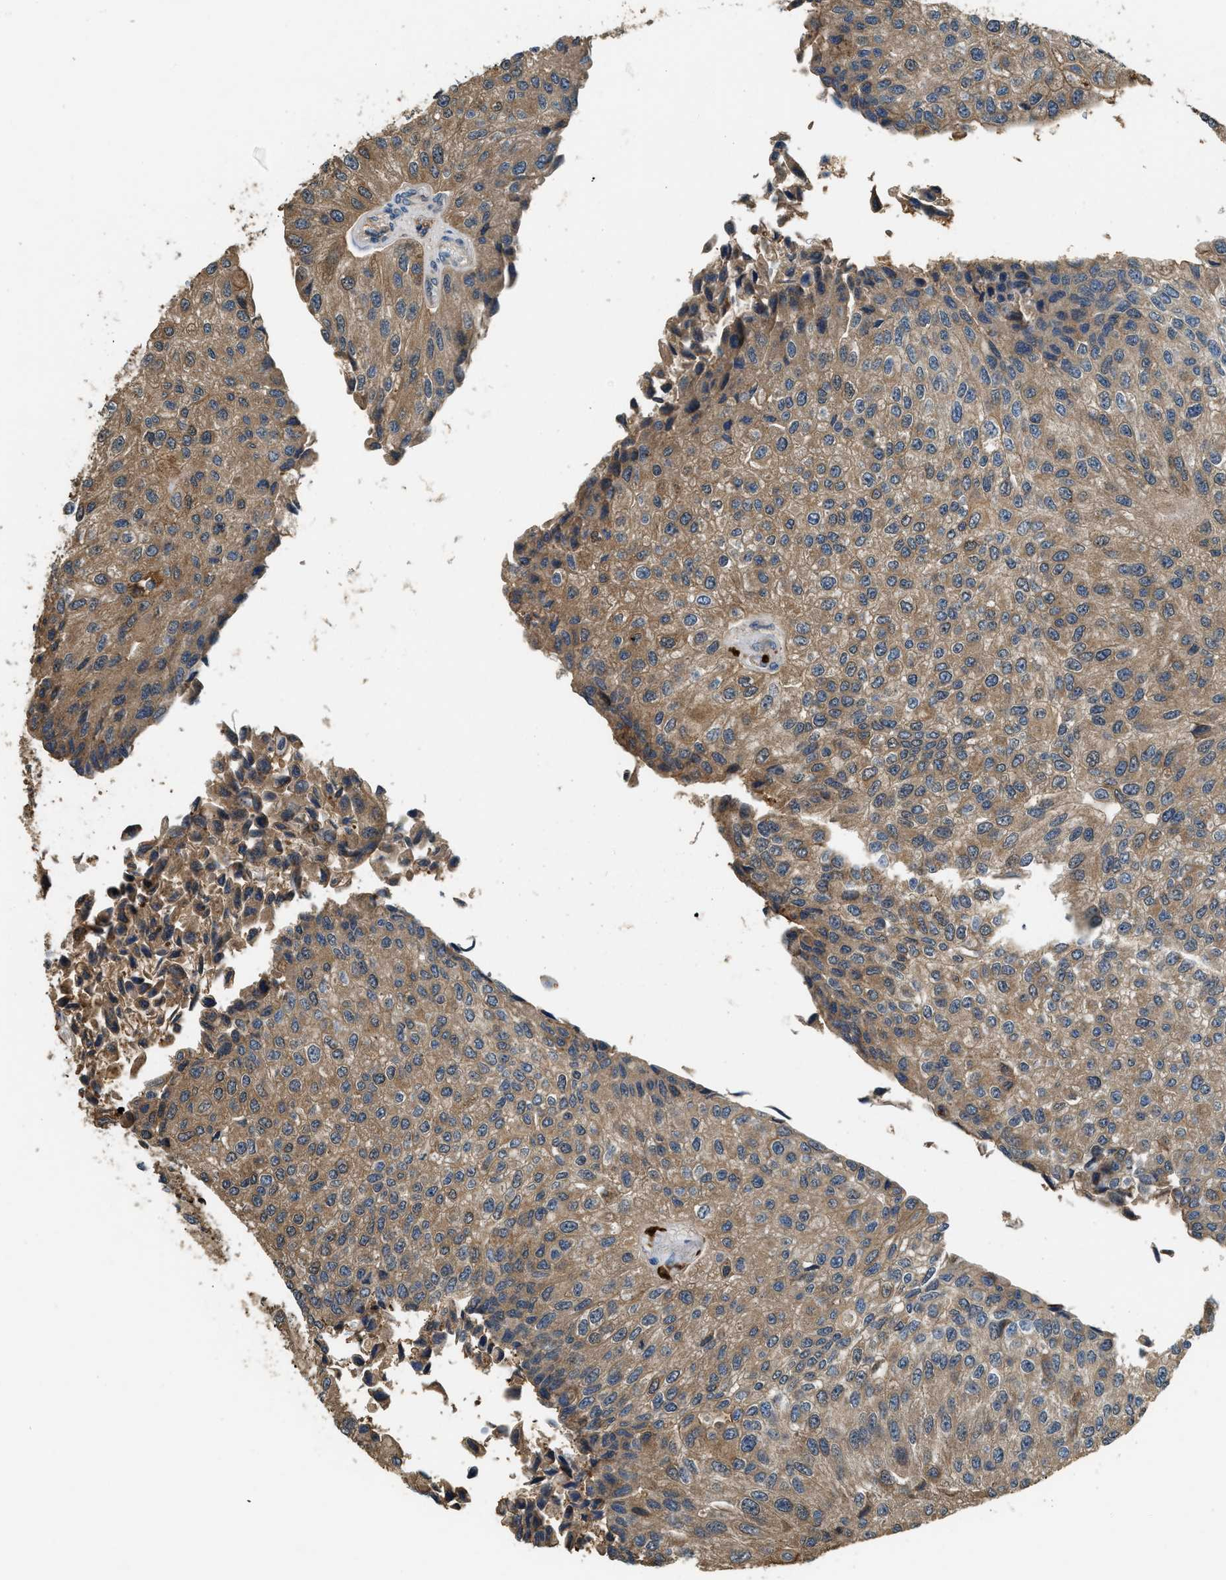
{"staining": {"intensity": "moderate", "quantity": ">75%", "location": "cytoplasmic/membranous"}, "tissue": "urothelial cancer", "cell_type": "Tumor cells", "image_type": "cancer", "snomed": [{"axis": "morphology", "description": "Urothelial carcinoma, High grade"}, {"axis": "topography", "description": "Kidney"}, {"axis": "topography", "description": "Urinary bladder"}], "caption": "About >75% of tumor cells in urothelial cancer display moderate cytoplasmic/membranous protein positivity as visualized by brown immunohistochemical staining.", "gene": "ANXA3", "patient": {"sex": "male", "age": 77}}